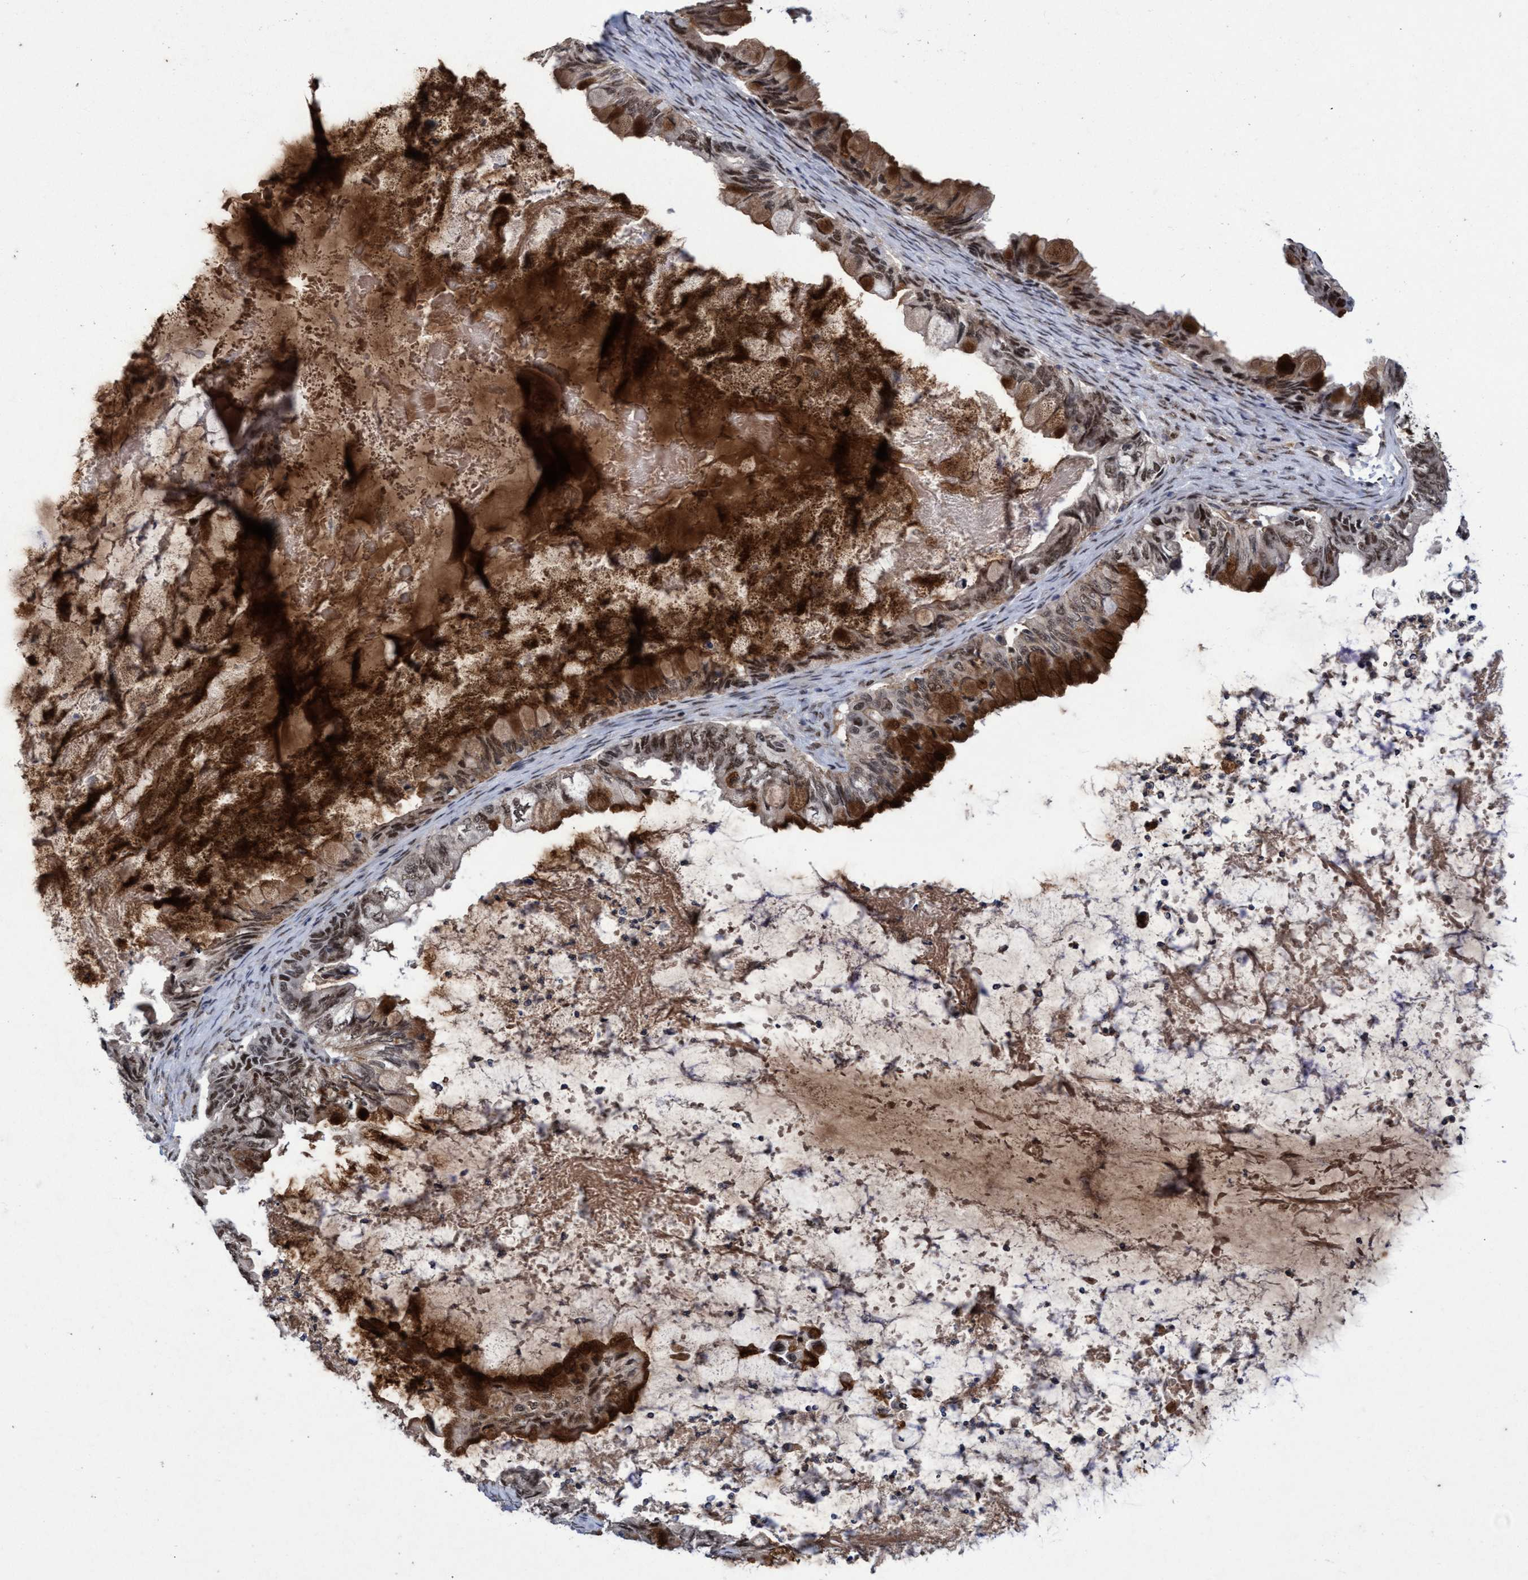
{"staining": {"intensity": "weak", "quantity": ">75%", "location": "cytoplasmic/membranous,nuclear"}, "tissue": "ovarian cancer", "cell_type": "Tumor cells", "image_type": "cancer", "snomed": [{"axis": "morphology", "description": "Cystadenocarcinoma, mucinous, NOS"}, {"axis": "topography", "description": "Ovary"}], "caption": "Tumor cells reveal low levels of weak cytoplasmic/membranous and nuclear expression in approximately >75% of cells in human ovarian cancer (mucinous cystadenocarcinoma). (Stains: DAB in brown, nuclei in blue, Microscopy: brightfield microscopy at high magnification).", "gene": "GTF2F1", "patient": {"sex": "female", "age": 80}}